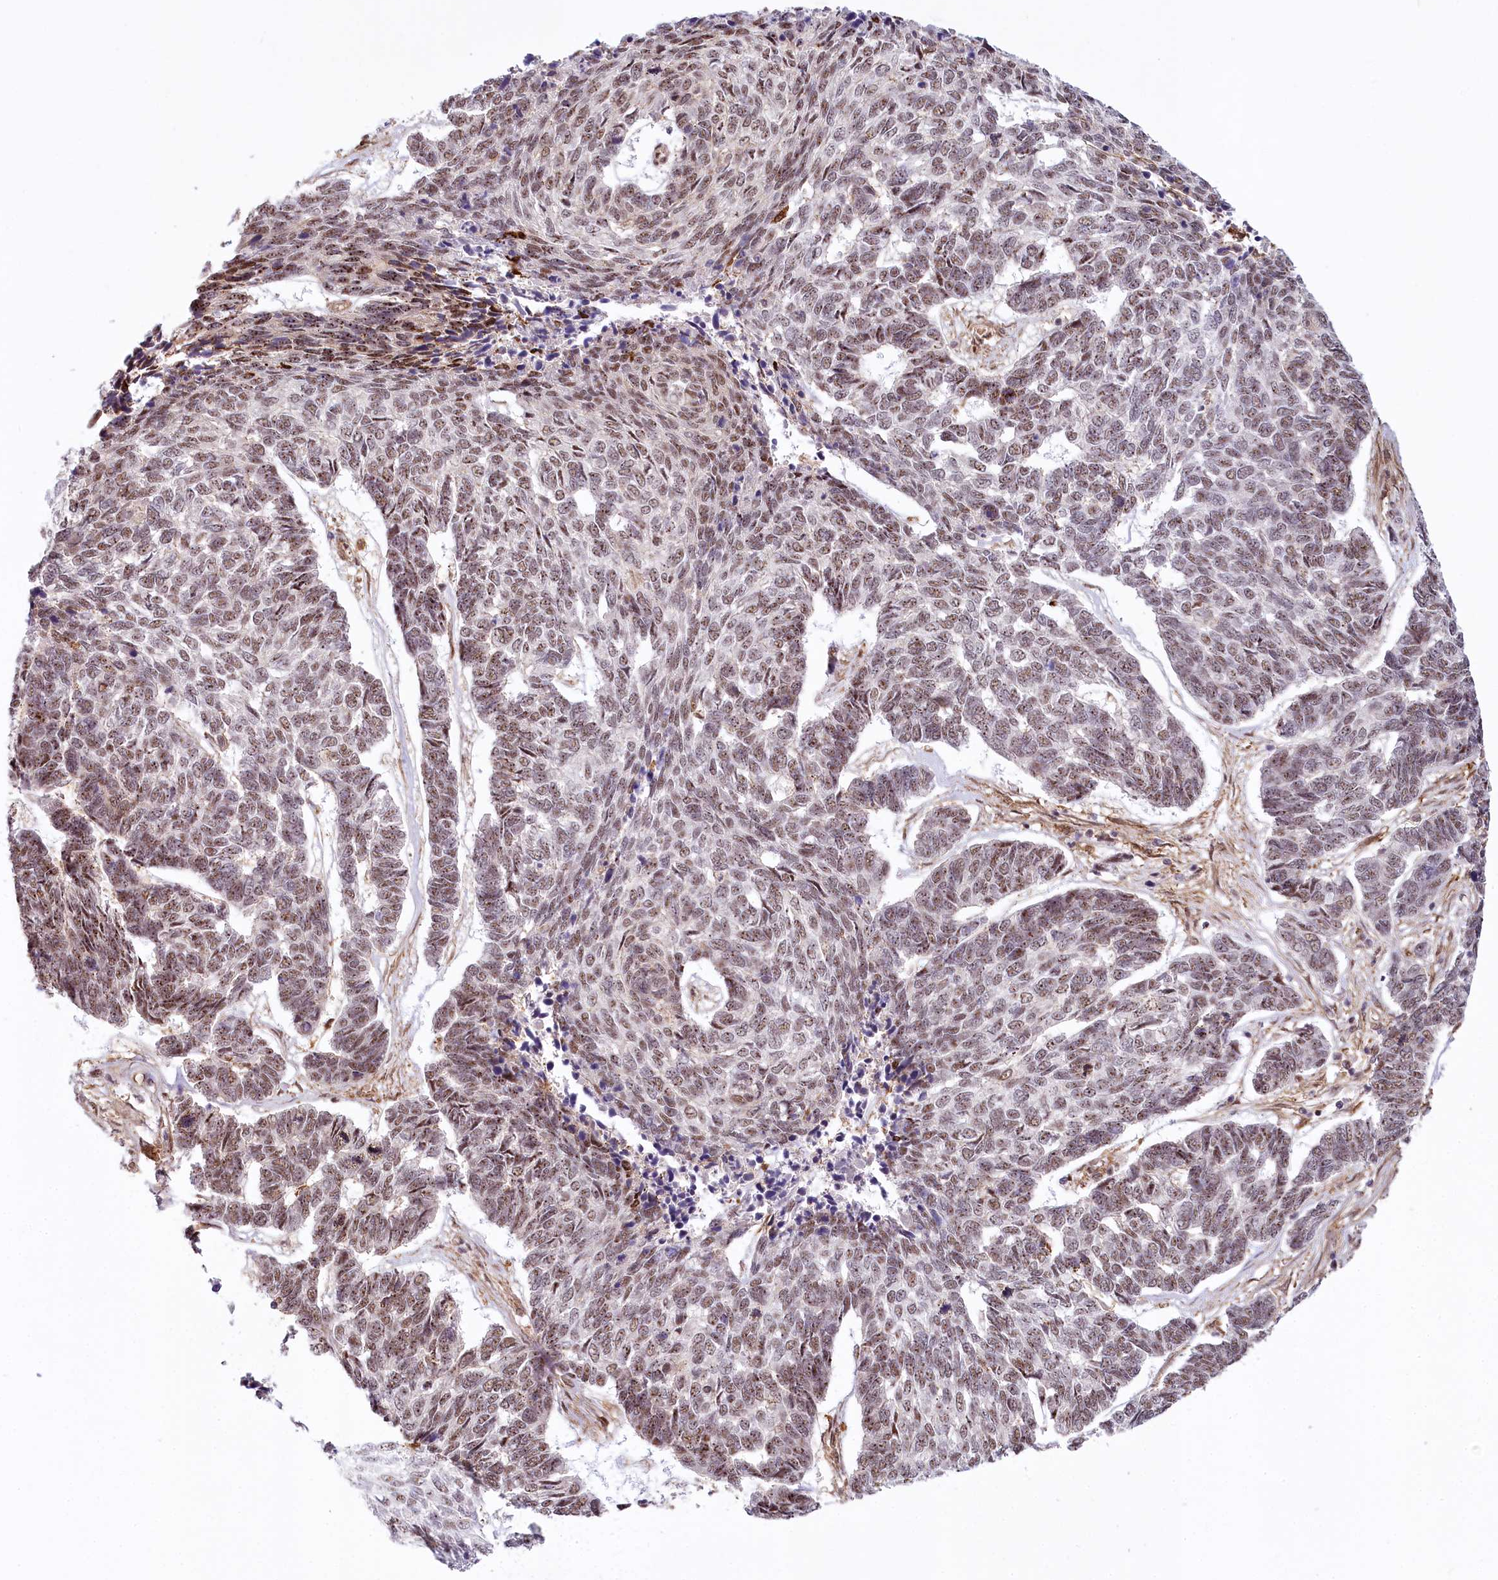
{"staining": {"intensity": "weak", "quantity": ">75%", "location": "nuclear"}, "tissue": "skin cancer", "cell_type": "Tumor cells", "image_type": "cancer", "snomed": [{"axis": "morphology", "description": "Basal cell carcinoma"}, {"axis": "topography", "description": "Skin"}], "caption": "Immunohistochemical staining of human skin basal cell carcinoma shows weak nuclear protein staining in approximately >75% of tumor cells. The staining is performed using DAB brown chromogen to label protein expression. The nuclei are counter-stained blue using hematoxylin.", "gene": "TUBGCP2", "patient": {"sex": "female", "age": 65}}